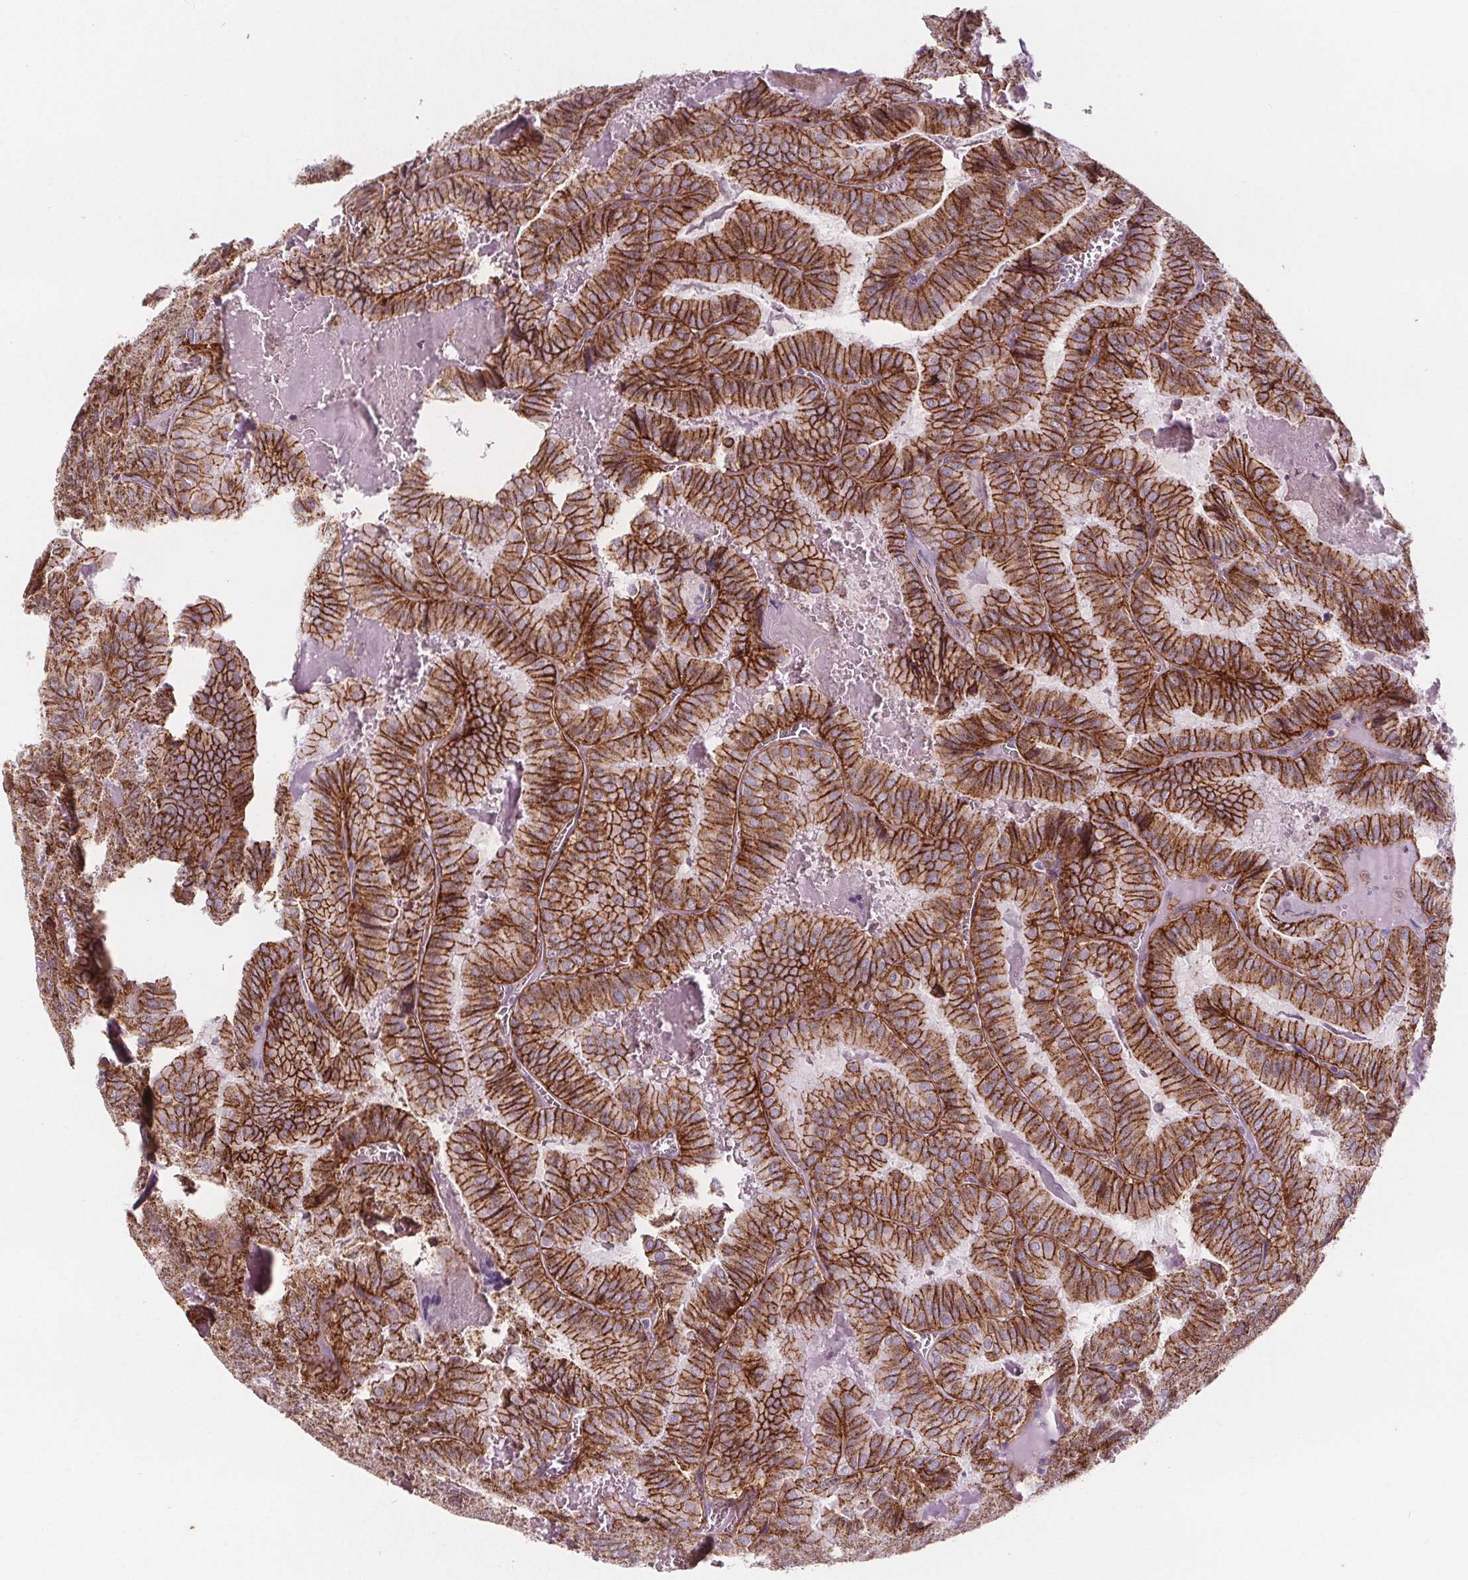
{"staining": {"intensity": "strong", "quantity": ">75%", "location": "cytoplasmic/membranous"}, "tissue": "thyroid cancer", "cell_type": "Tumor cells", "image_type": "cancer", "snomed": [{"axis": "morphology", "description": "Papillary adenocarcinoma, NOS"}, {"axis": "topography", "description": "Thyroid gland"}], "caption": "Immunohistochemistry image of human thyroid cancer stained for a protein (brown), which shows high levels of strong cytoplasmic/membranous positivity in approximately >75% of tumor cells.", "gene": "ATP1A1", "patient": {"sex": "female", "age": 75}}